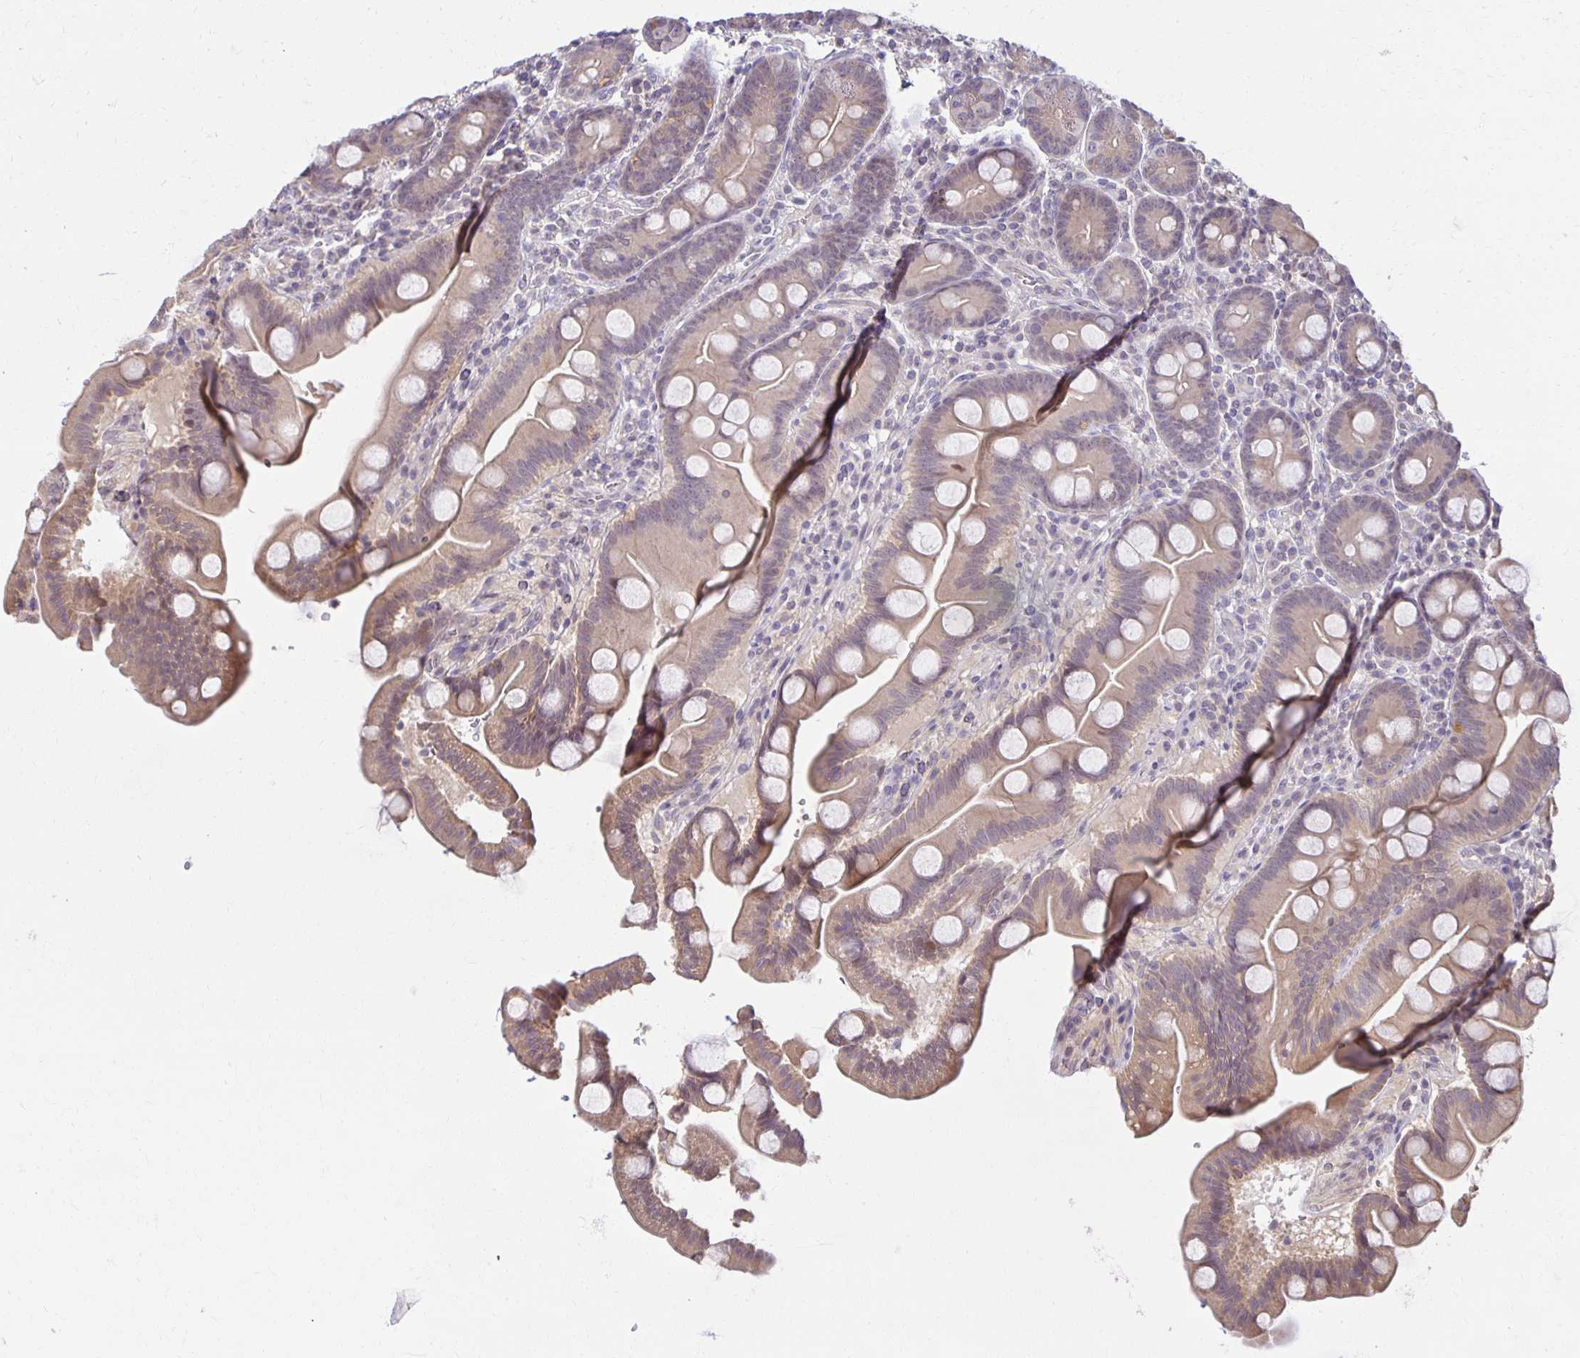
{"staining": {"intensity": "weak", "quantity": ">75%", "location": "cytoplasmic/membranous"}, "tissue": "duodenum", "cell_type": "Glandular cells", "image_type": "normal", "snomed": [{"axis": "morphology", "description": "Normal tissue, NOS"}, {"axis": "topography", "description": "Duodenum"}], "caption": "Protein analysis of unremarkable duodenum demonstrates weak cytoplasmic/membranous expression in about >75% of glandular cells. Immunohistochemistry (ihc) stains the protein in brown and the nuclei are stained blue.", "gene": "MIEN1", "patient": {"sex": "male", "age": 59}}